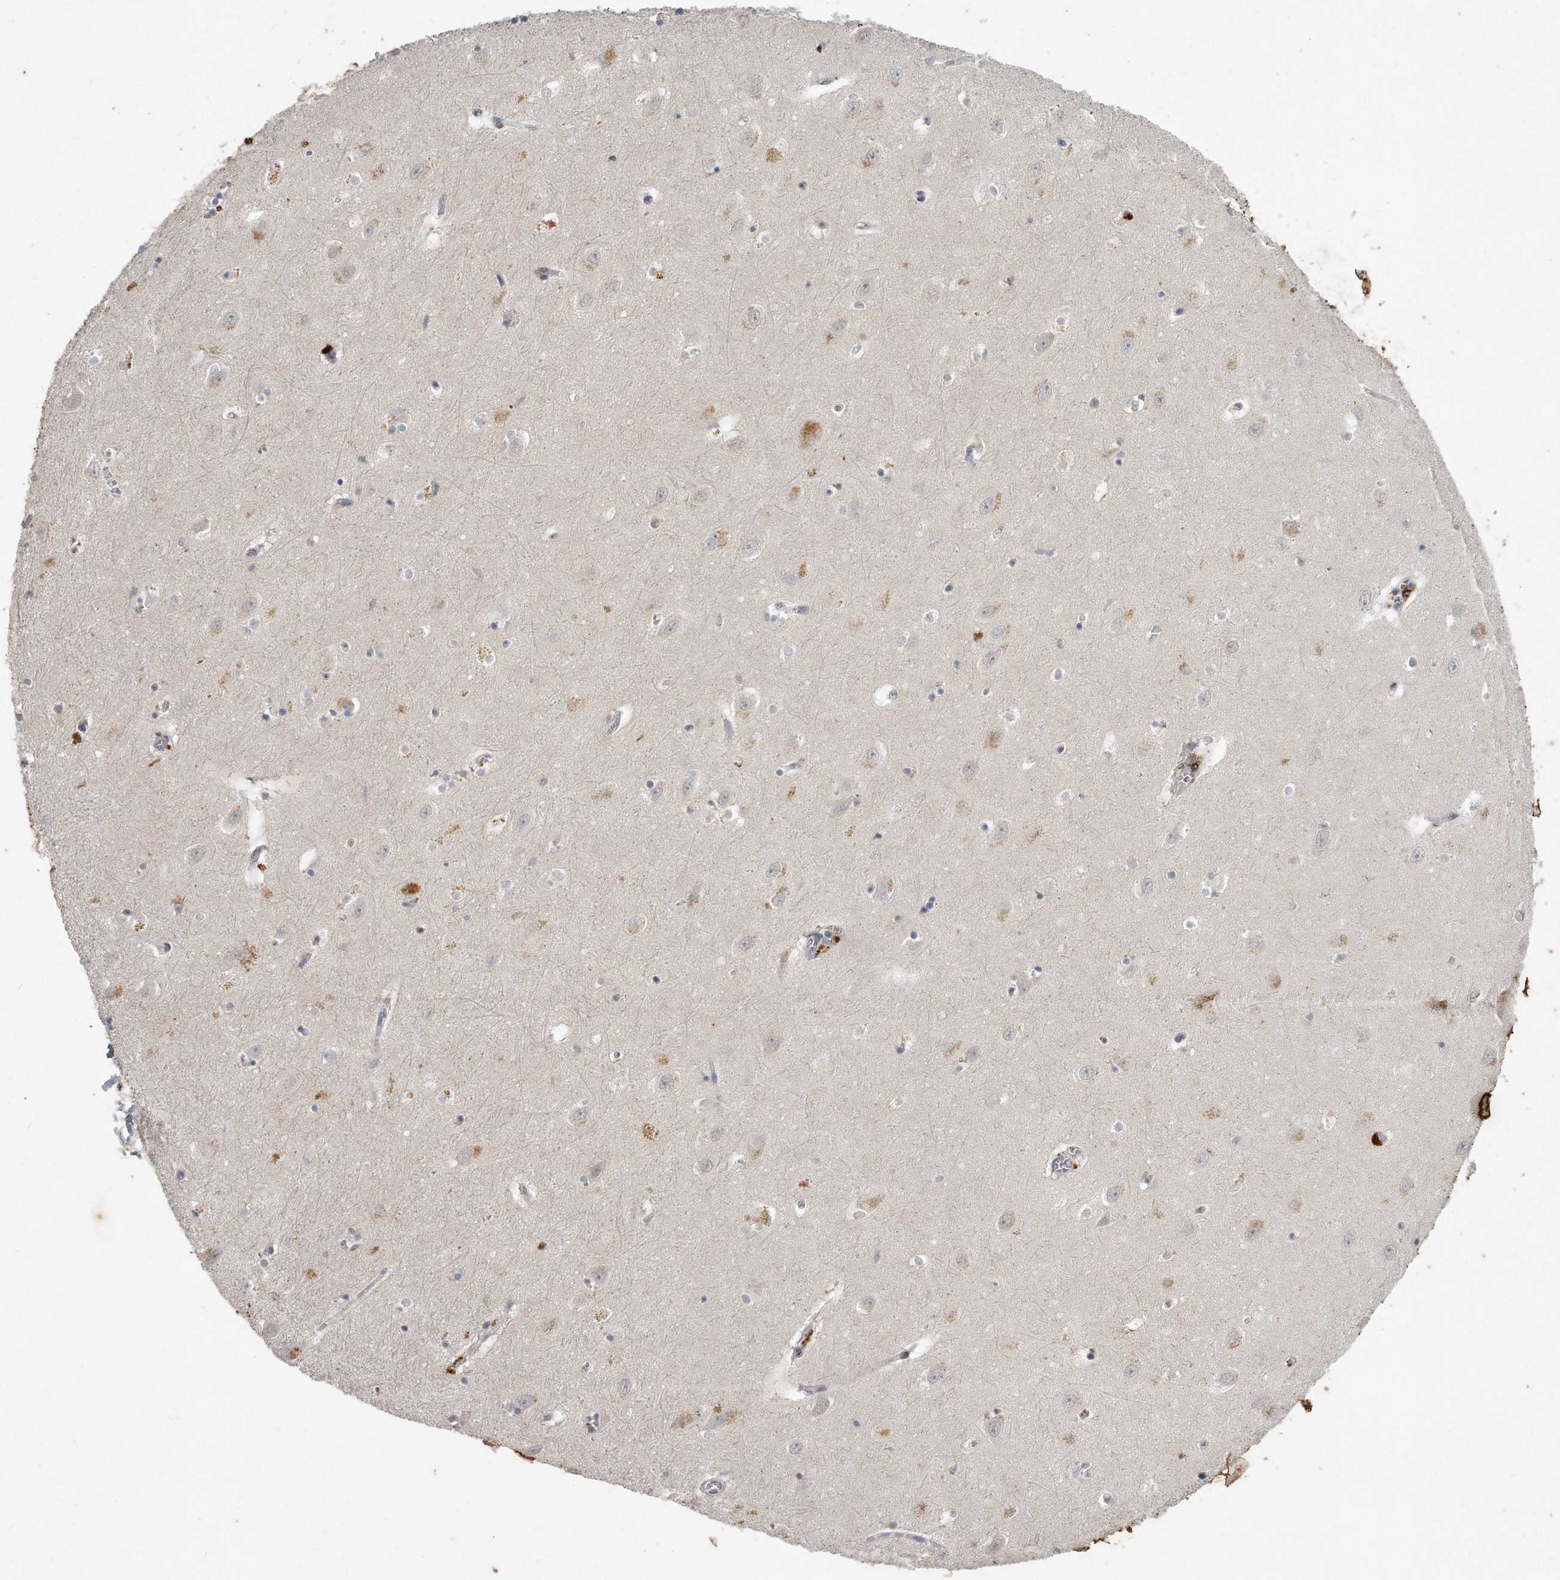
{"staining": {"intensity": "negative", "quantity": "none", "location": "none"}, "tissue": "hippocampus", "cell_type": "Glial cells", "image_type": "normal", "snomed": [{"axis": "morphology", "description": "Normal tissue, NOS"}, {"axis": "topography", "description": "Hippocampus"}], "caption": "An immunohistochemistry photomicrograph of benign hippocampus is shown. There is no staining in glial cells of hippocampus.", "gene": "CAMK1", "patient": {"sex": "female", "age": 64}}